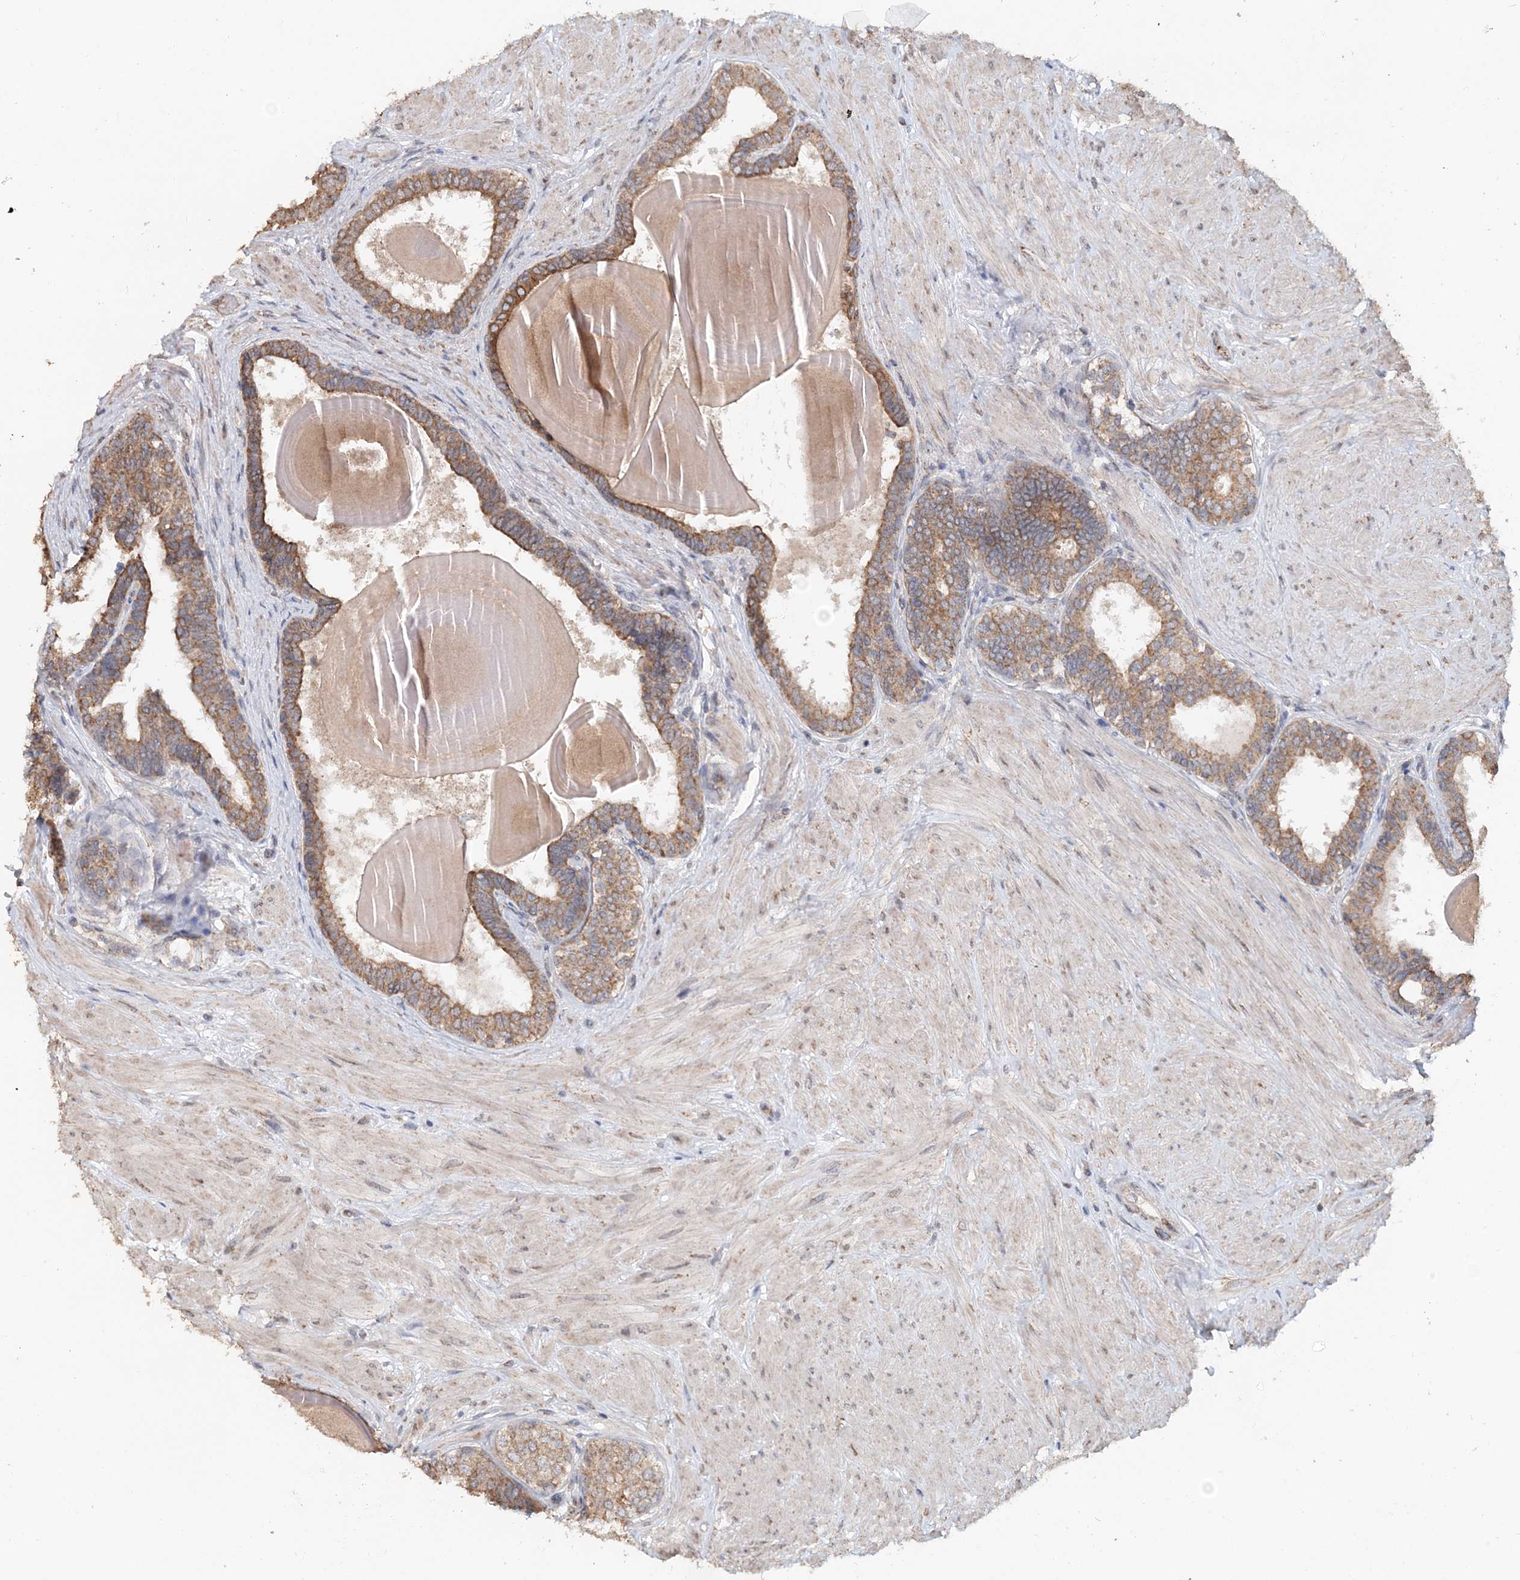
{"staining": {"intensity": "moderate", "quantity": ">75%", "location": "cytoplasmic/membranous"}, "tissue": "prostate", "cell_type": "Glandular cells", "image_type": "normal", "snomed": [{"axis": "morphology", "description": "Normal tissue, NOS"}, {"axis": "topography", "description": "Prostate"}], "caption": "The immunohistochemical stain highlights moderate cytoplasmic/membranous expression in glandular cells of normal prostate.", "gene": "FBXO38", "patient": {"sex": "male", "age": 48}}